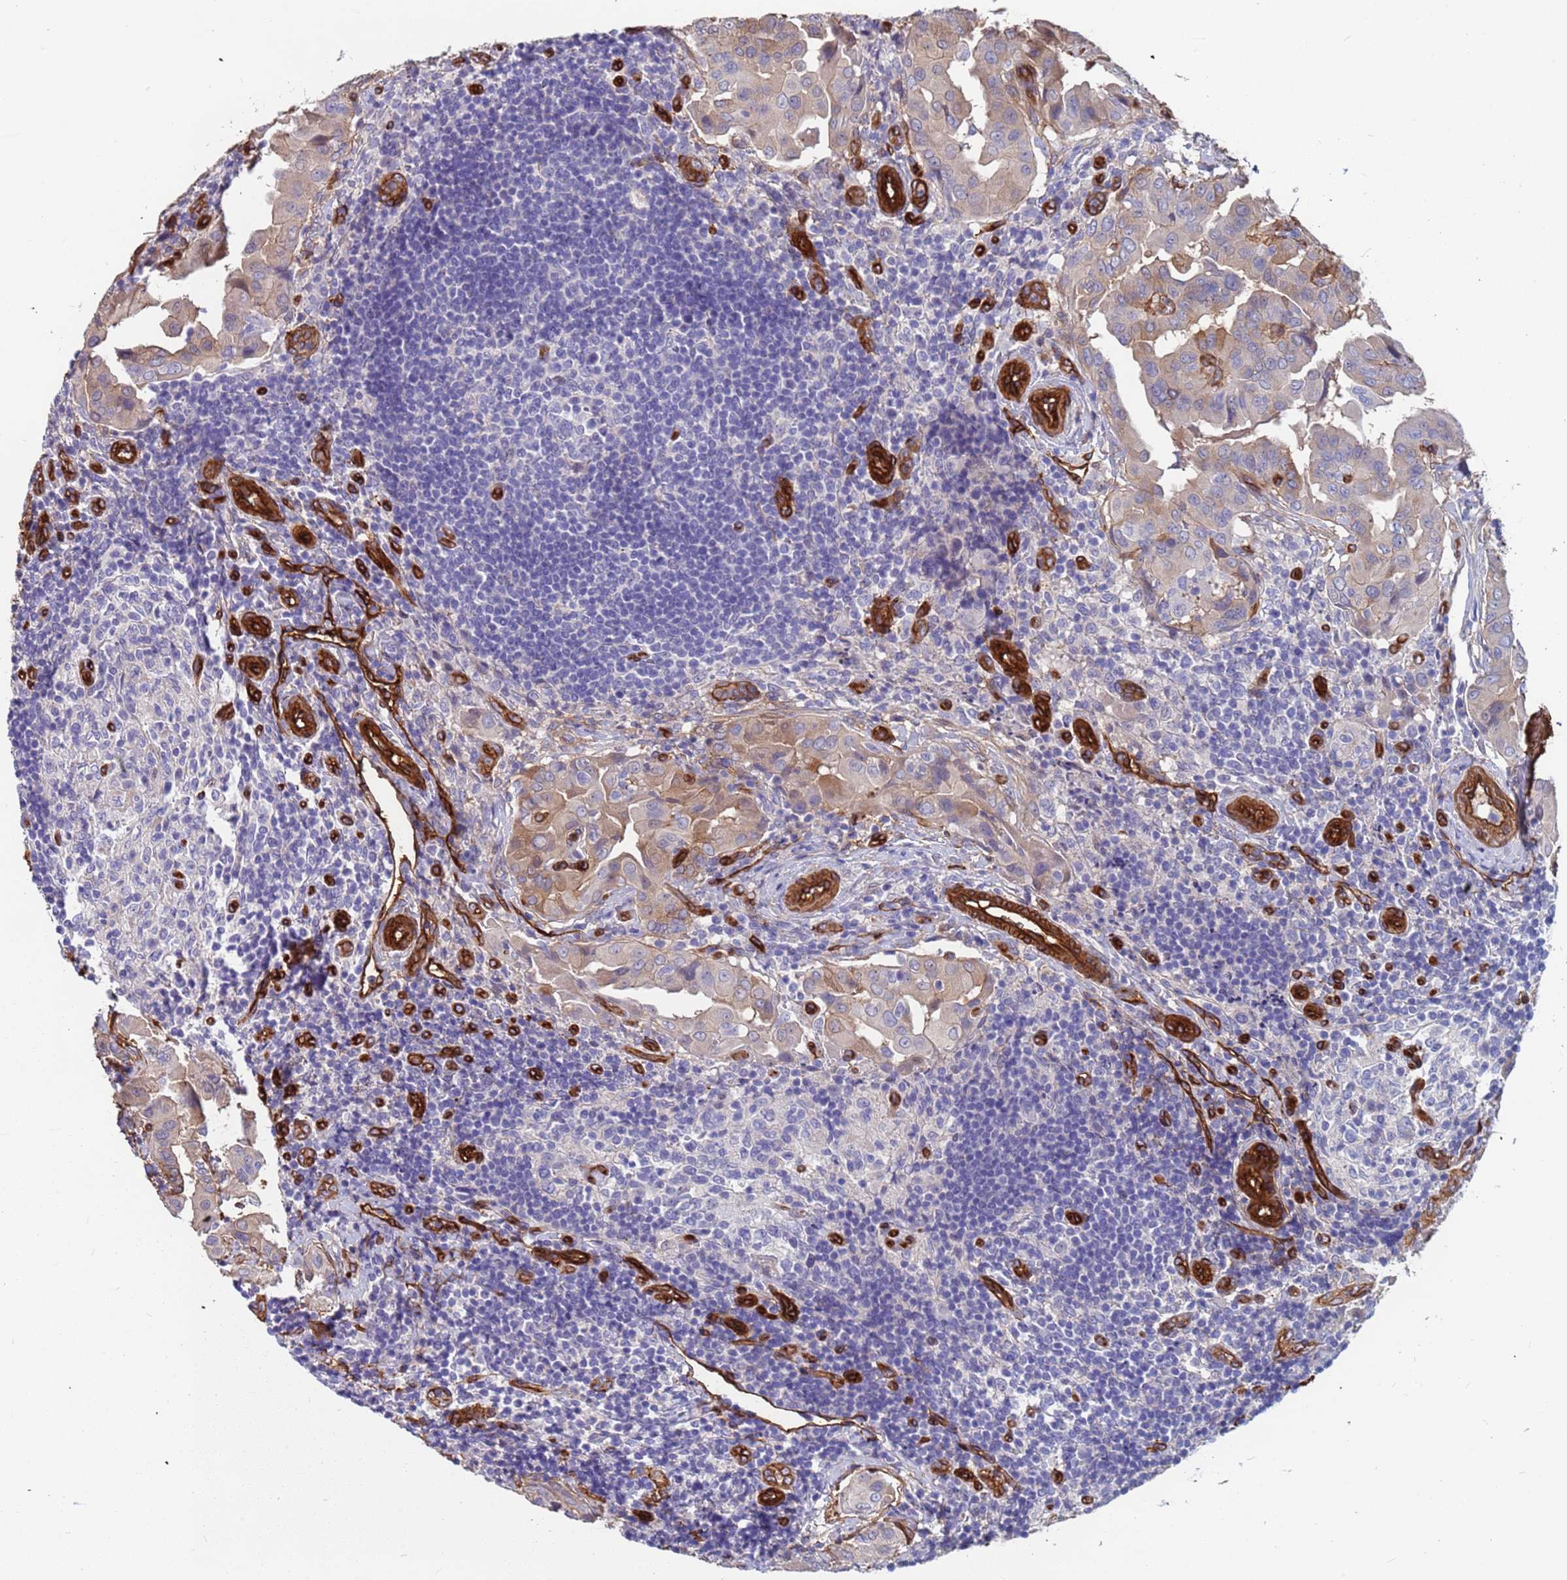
{"staining": {"intensity": "weak", "quantity": ">75%", "location": "cytoplasmic/membranous"}, "tissue": "thyroid cancer", "cell_type": "Tumor cells", "image_type": "cancer", "snomed": [{"axis": "morphology", "description": "Papillary adenocarcinoma, NOS"}, {"axis": "topography", "description": "Thyroid gland"}], "caption": "Immunohistochemistry (DAB (3,3'-diaminobenzidine)) staining of thyroid cancer (papillary adenocarcinoma) reveals weak cytoplasmic/membranous protein staining in approximately >75% of tumor cells.", "gene": "EHD2", "patient": {"sex": "male", "age": 33}}